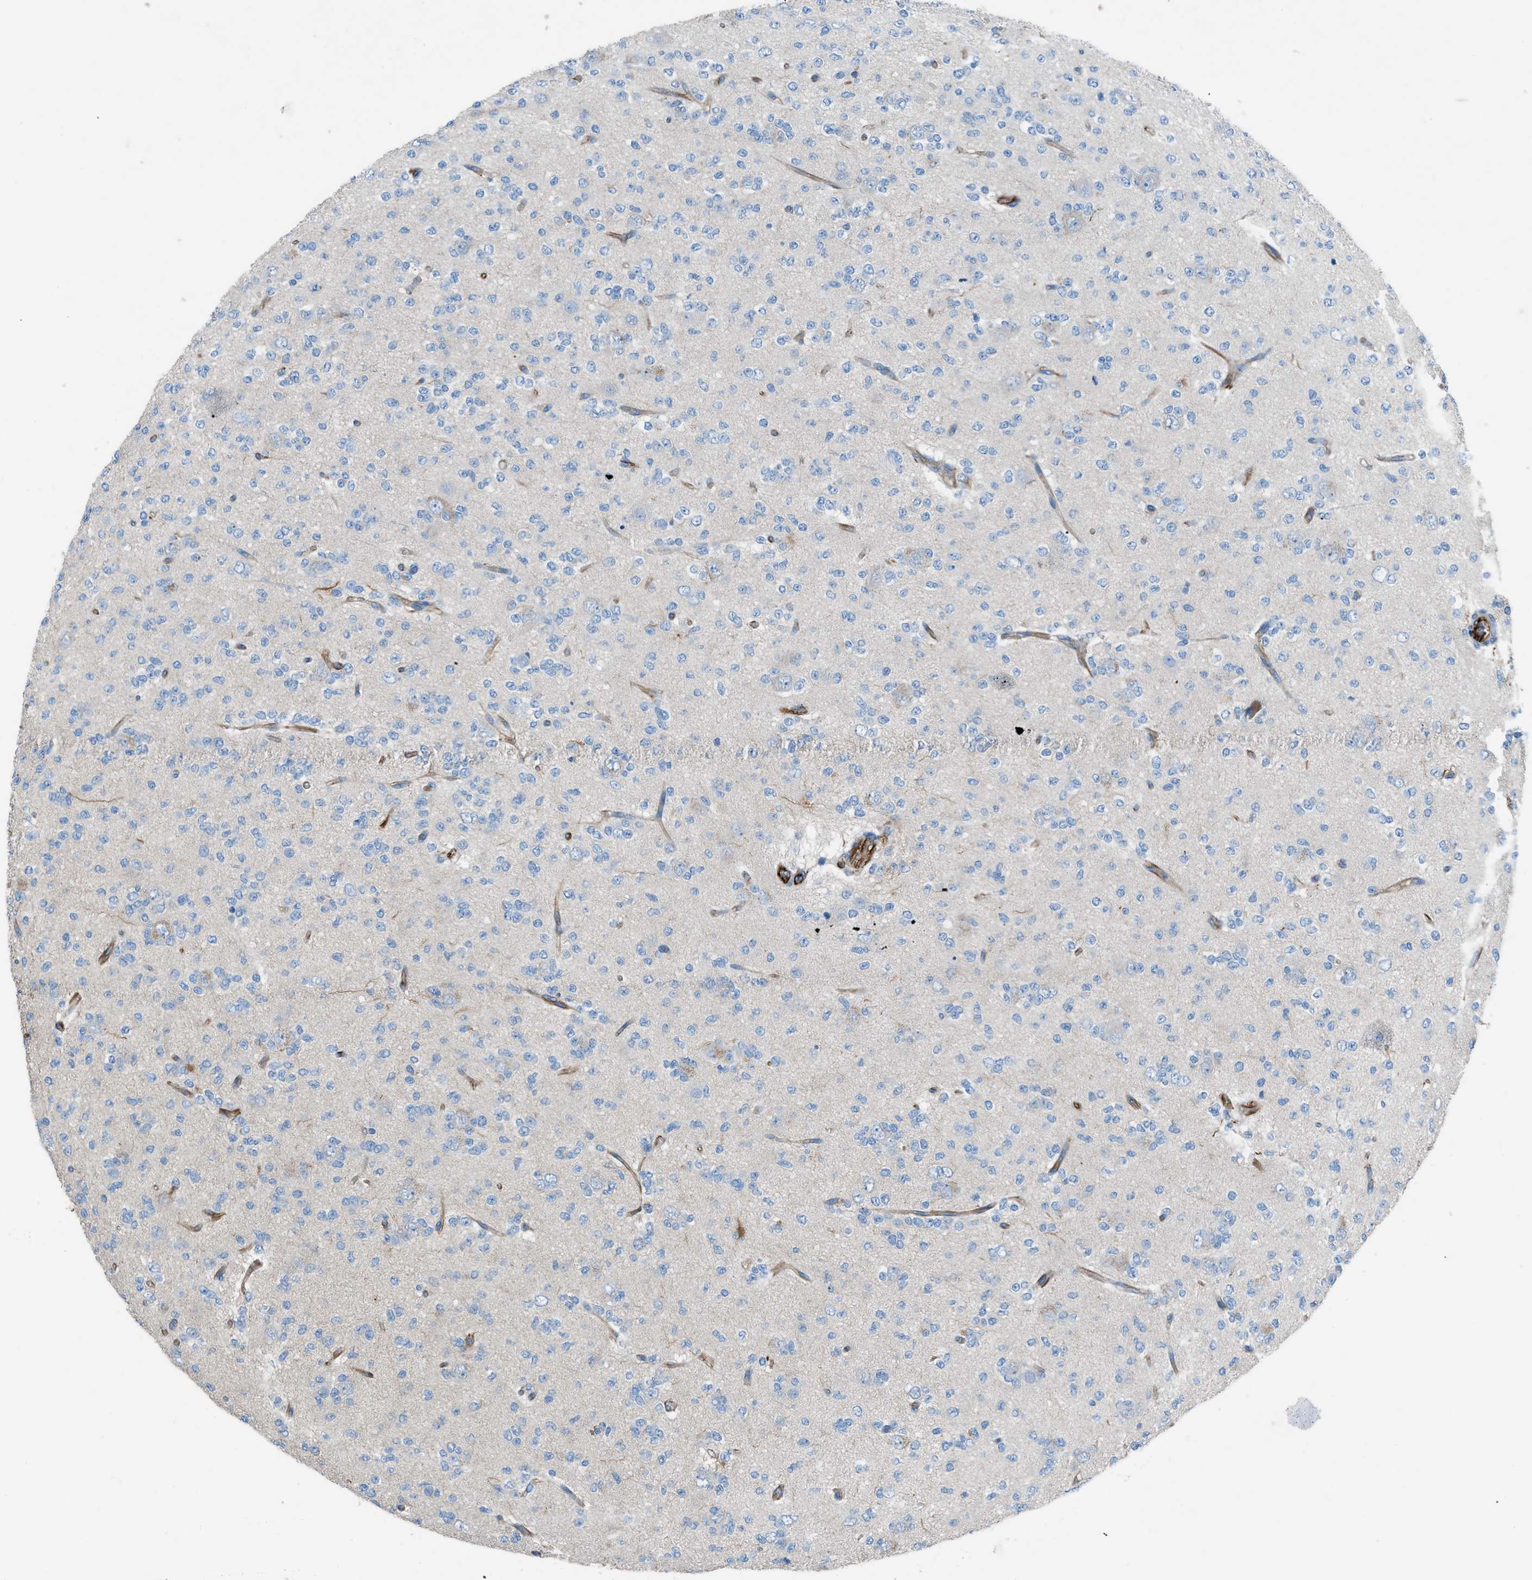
{"staining": {"intensity": "negative", "quantity": "none", "location": "none"}, "tissue": "glioma", "cell_type": "Tumor cells", "image_type": "cancer", "snomed": [{"axis": "morphology", "description": "Glioma, malignant, Low grade"}, {"axis": "topography", "description": "Brain"}], "caption": "The micrograph exhibits no staining of tumor cells in glioma. Brightfield microscopy of immunohistochemistry (IHC) stained with DAB (3,3'-diaminobenzidine) (brown) and hematoxylin (blue), captured at high magnification.", "gene": "CABP7", "patient": {"sex": "male", "age": 38}}